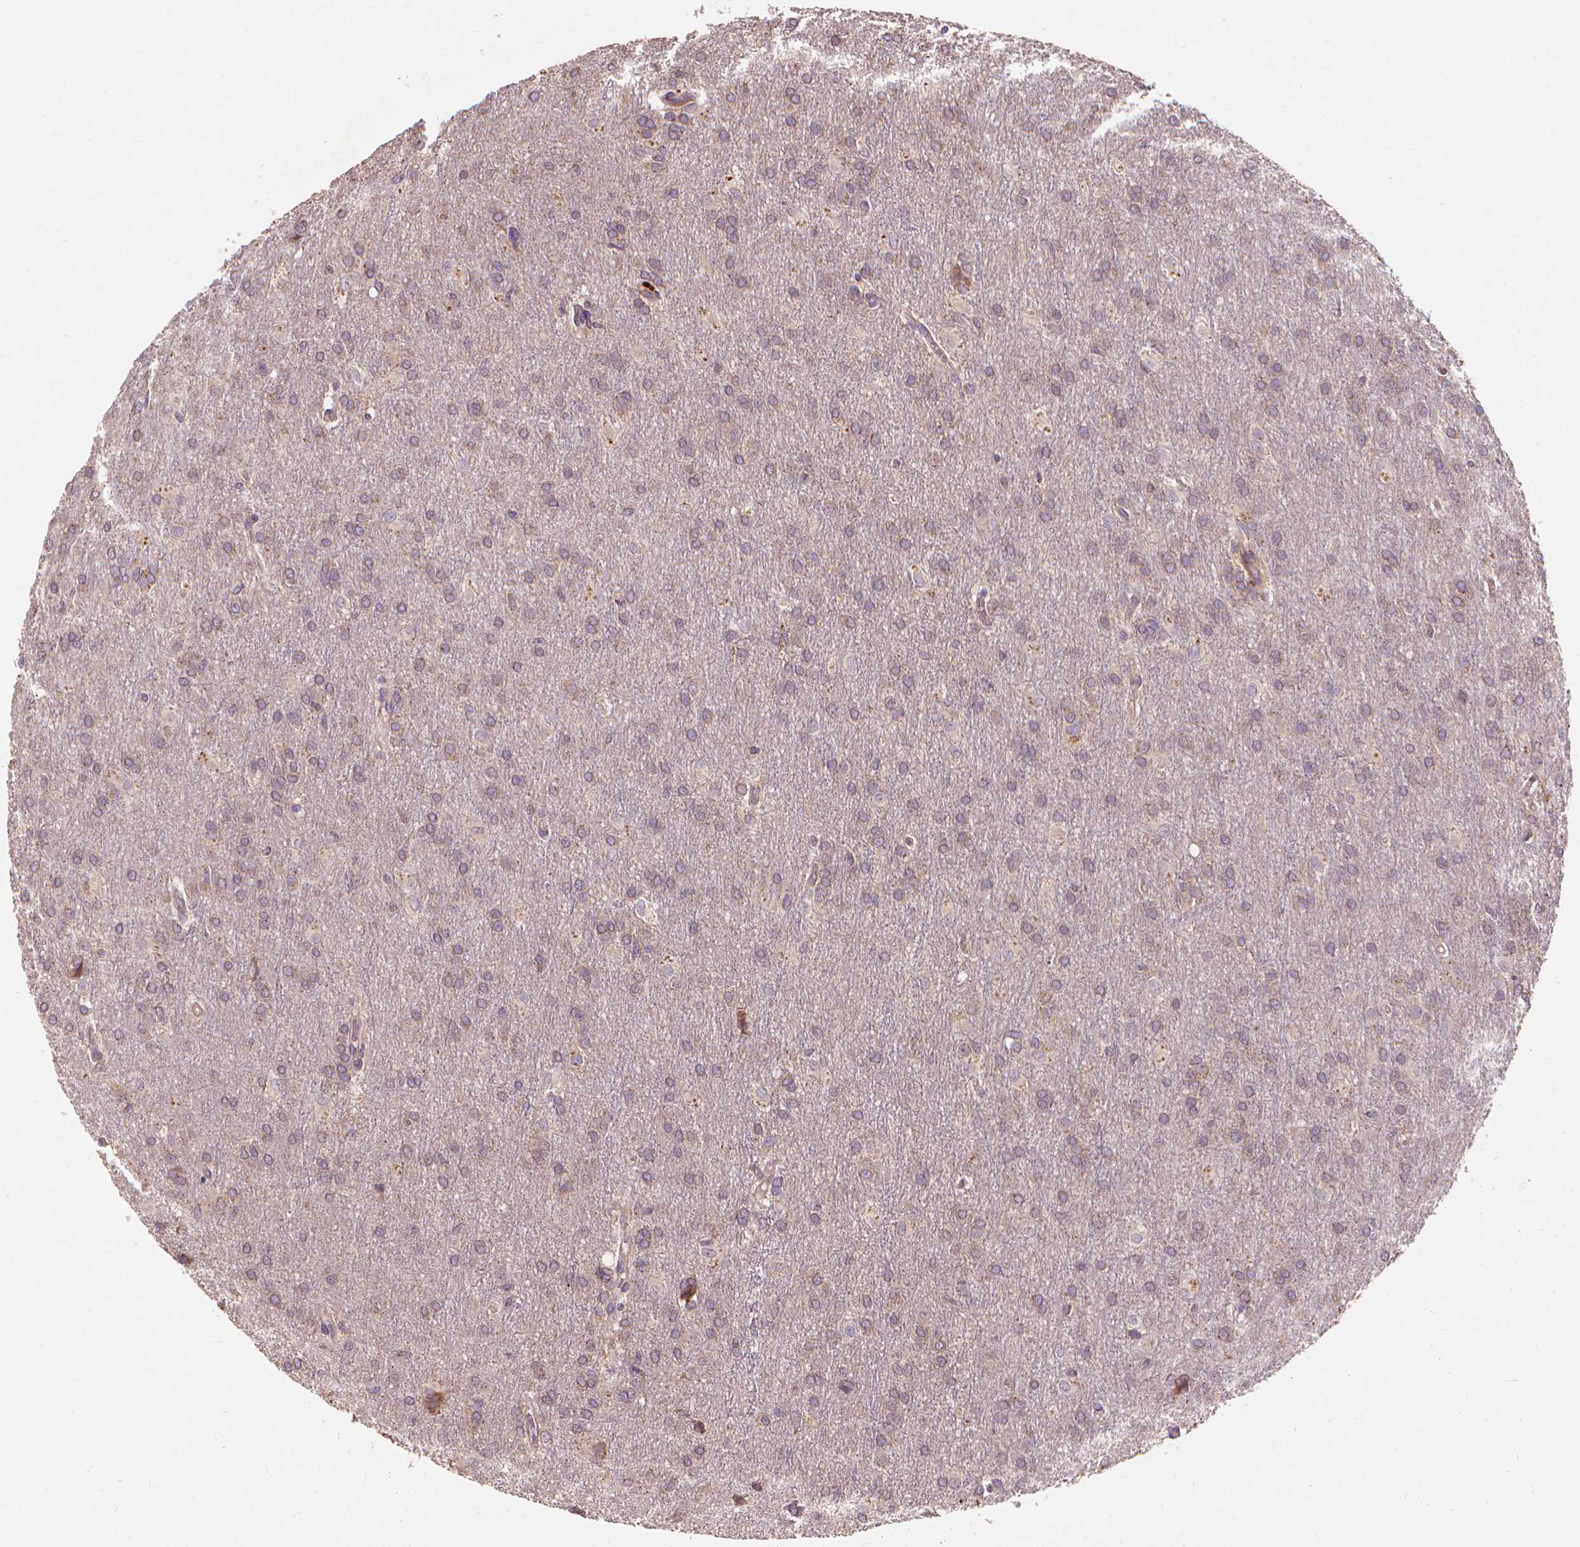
{"staining": {"intensity": "weak", "quantity": ">75%", "location": "cytoplasmic/membranous"}, "tissue": "glioma", "cell_type": "Tumor cells", "image_type": "cancer", "snomed": [{"axis": "morphology", "description": "Glioma, malignant, High grade"}, {"axis": "topography", "description": "Brain"}], "caption": "Immunohistochemical staining of human glioma shows low levels of weak cytoplasmic/membranous protein positivity in about >75% of tumor cells.", "gene": "TAB2", "patient": {"sex": "male", "age": 68}}